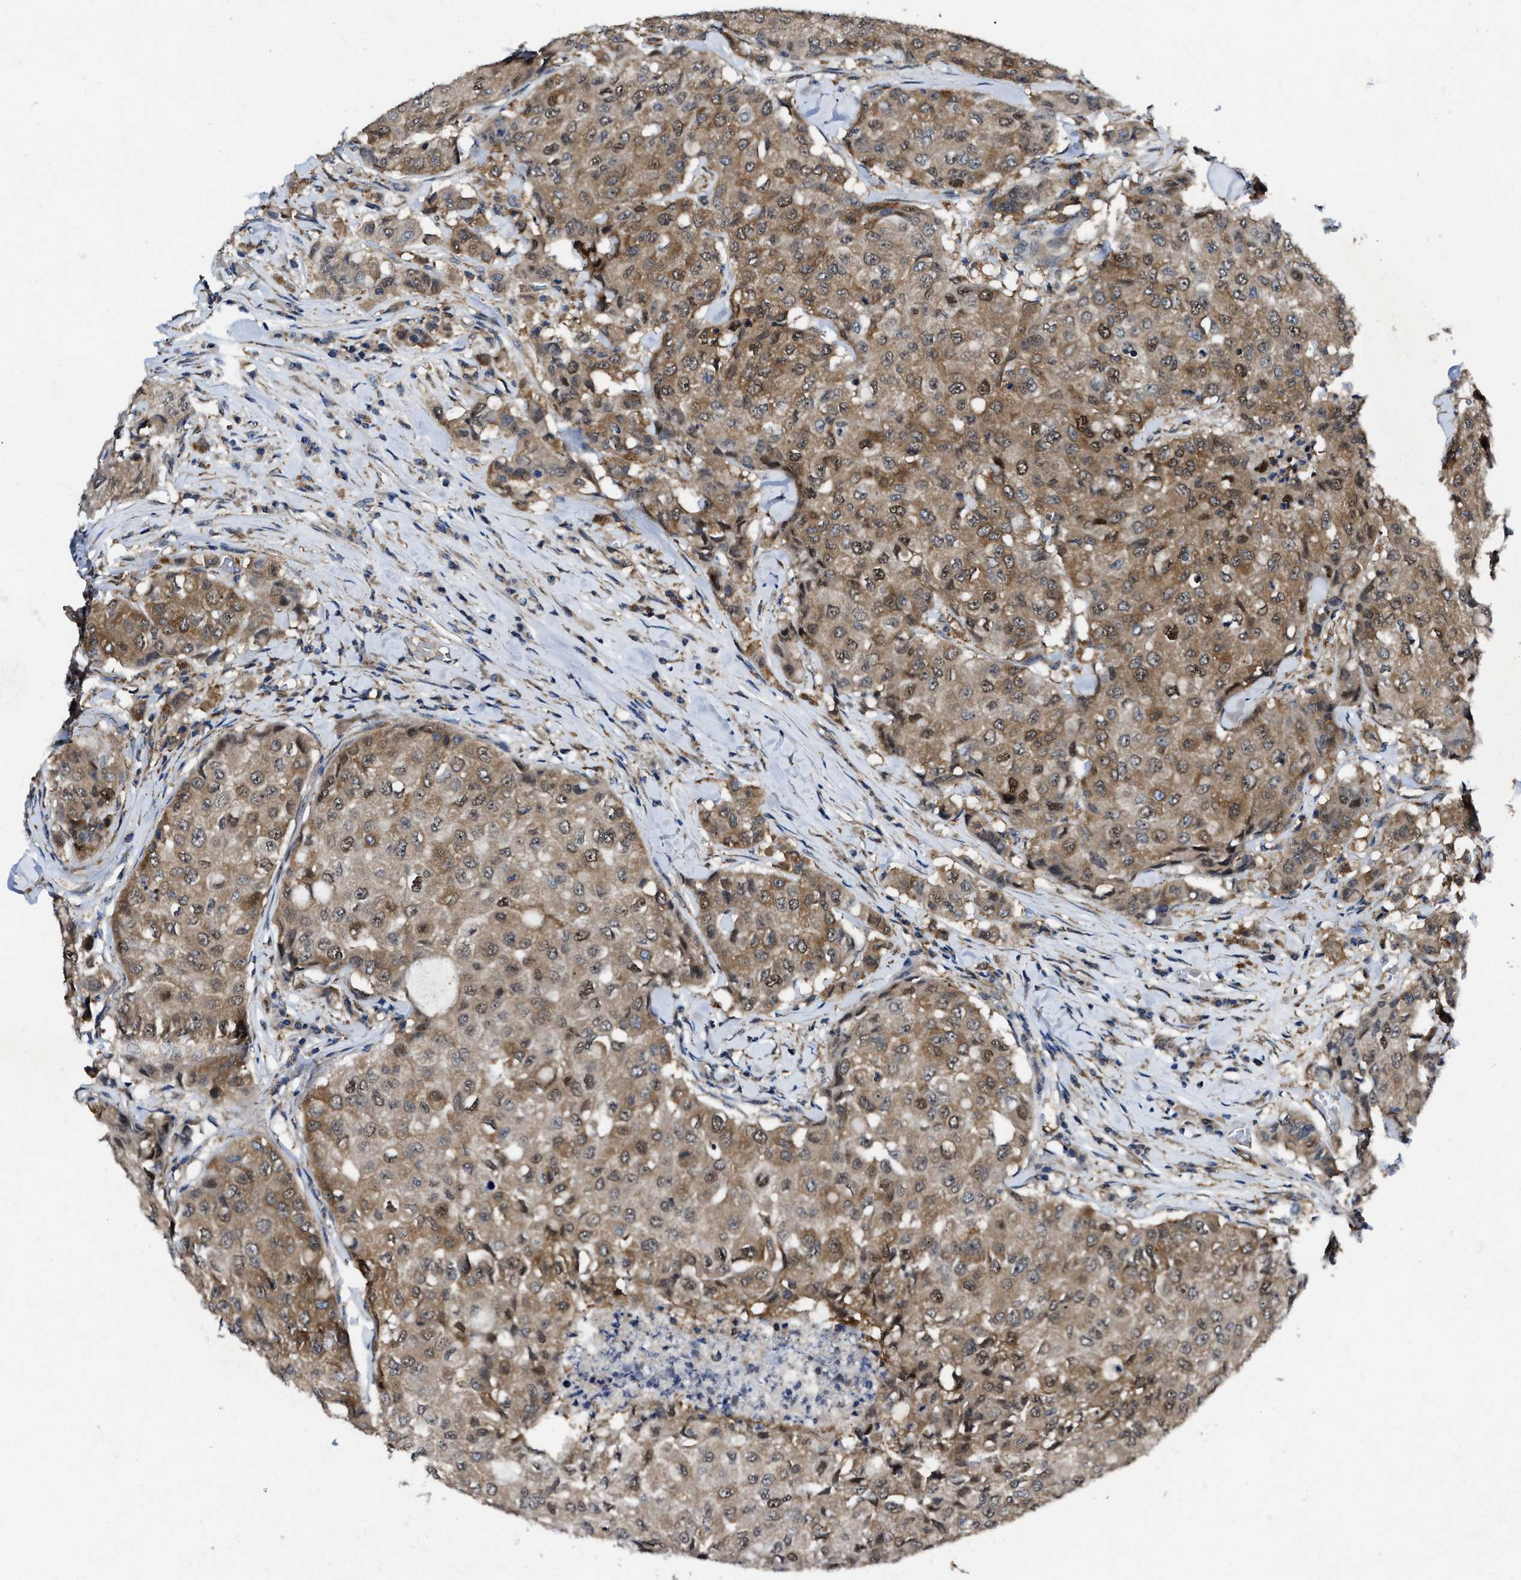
{"staining": {"intensity": "moderate", "quantity": ">75%", "location": "cytoplasmic/membranous,nuclear"}, "tissue": "breast cancer", "cell_type": "Tumor cells", "image_type": "cancer", "snomed": [{"axis": "morphology", "description": "Duct carcinoma"}, {"axis": "topography", "description": "Breast"}], "caption": "Moderate cytoplasmic/membranous and nuclear positivity is identified in approximately >75% of tumor cells in breast intraductal carcinoma. (DAB (3,3'-diaminobenzidine) = brown stain, brightfield microscopy at high magnification).", "gene": "GET4", "patient": {"sex": "female", "age": 27}}